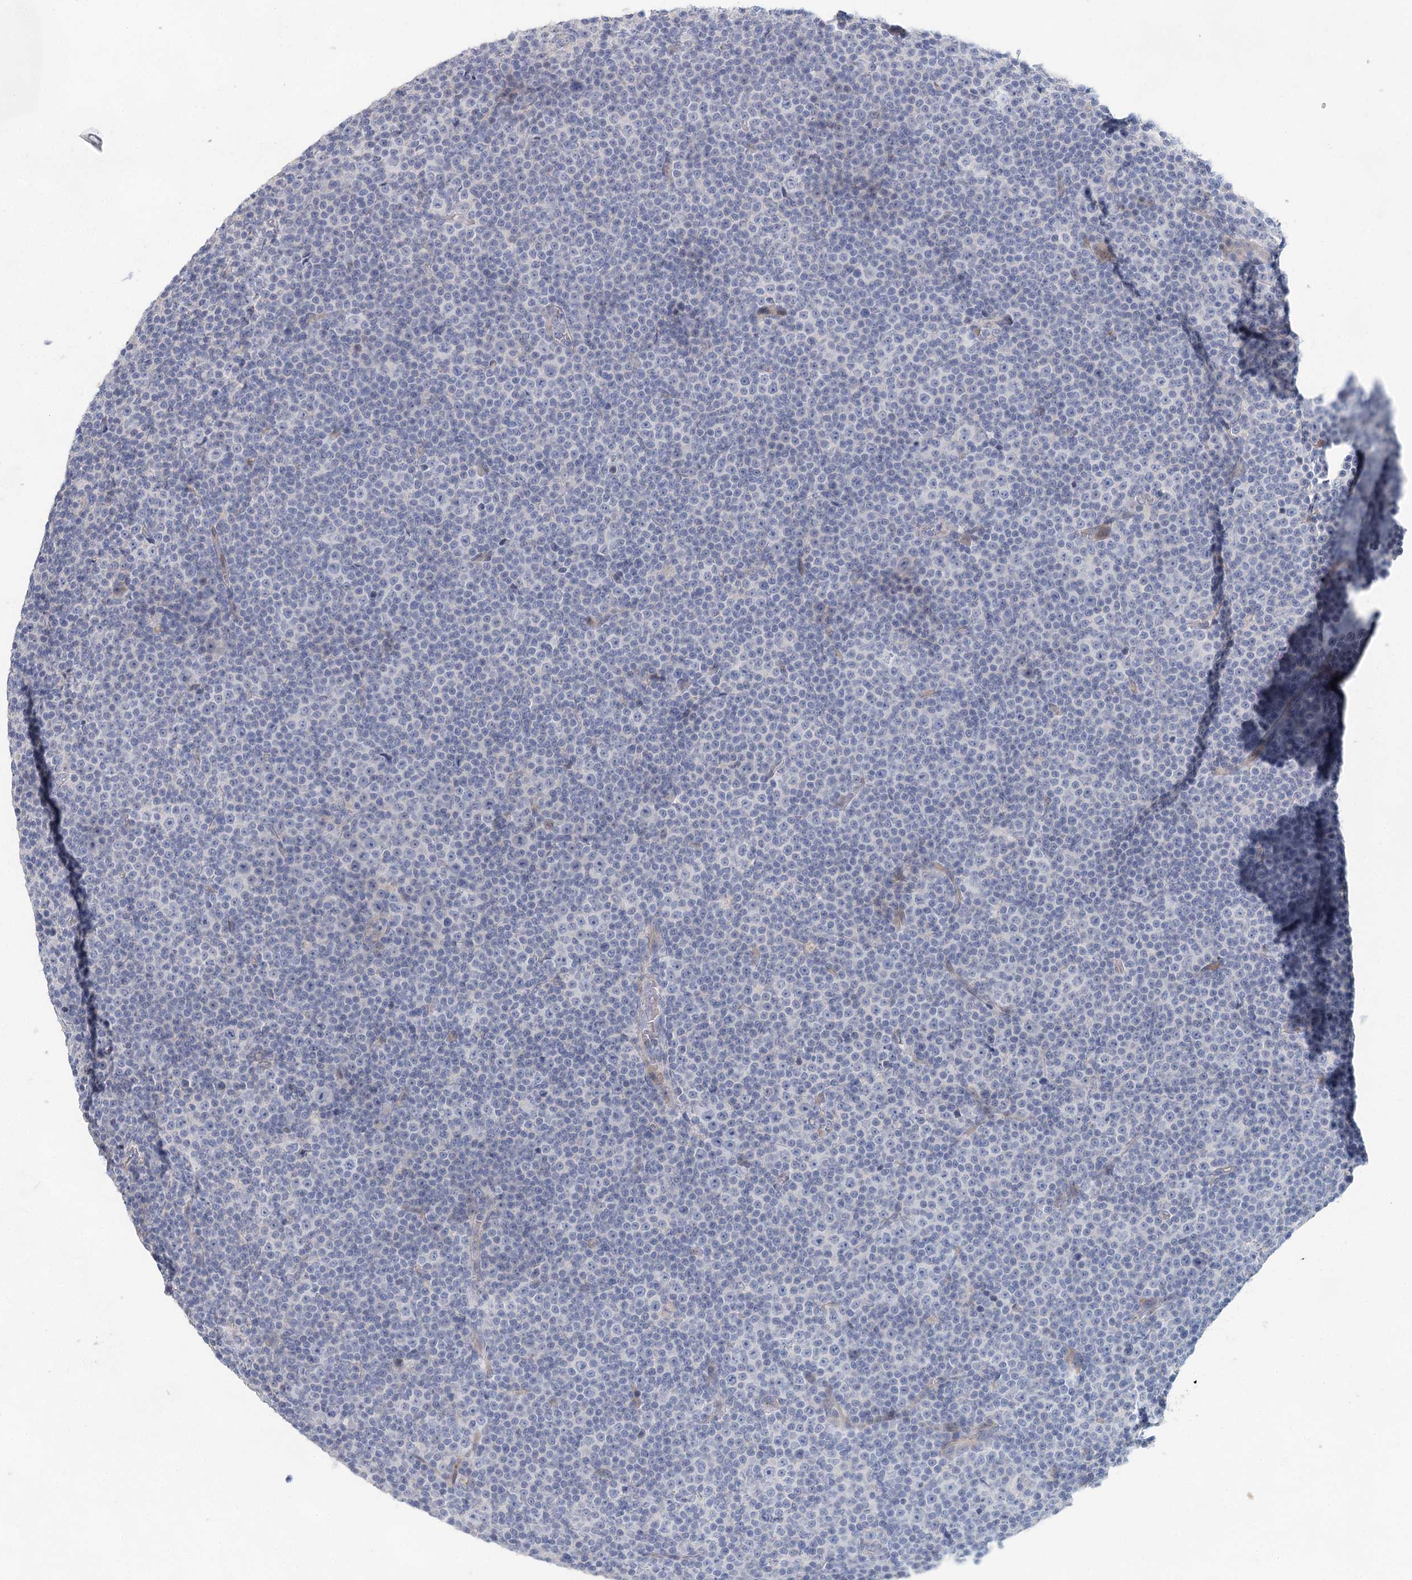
{"staining": {"intensity": "negative", "quantity": "none", "location": "none"}, "tissue": "lymphoma", "cell_type": "Tumor cells", "image_type": "cancer", "snomed": [{"axis": "morphology", "description": "Malignant lymphoma, non-Hodgkin's type, Low grade"}, {"axis": "topography", "description": "Lymph node"}], "caption": "DAB immunohistochemical staining of human low-grade malignant lymphoma, non-Hodgkin's type shows no significant positivity in tumor cells.", "gene": "SLC19A3", "patient": {"sex": "female", "age": 67}}